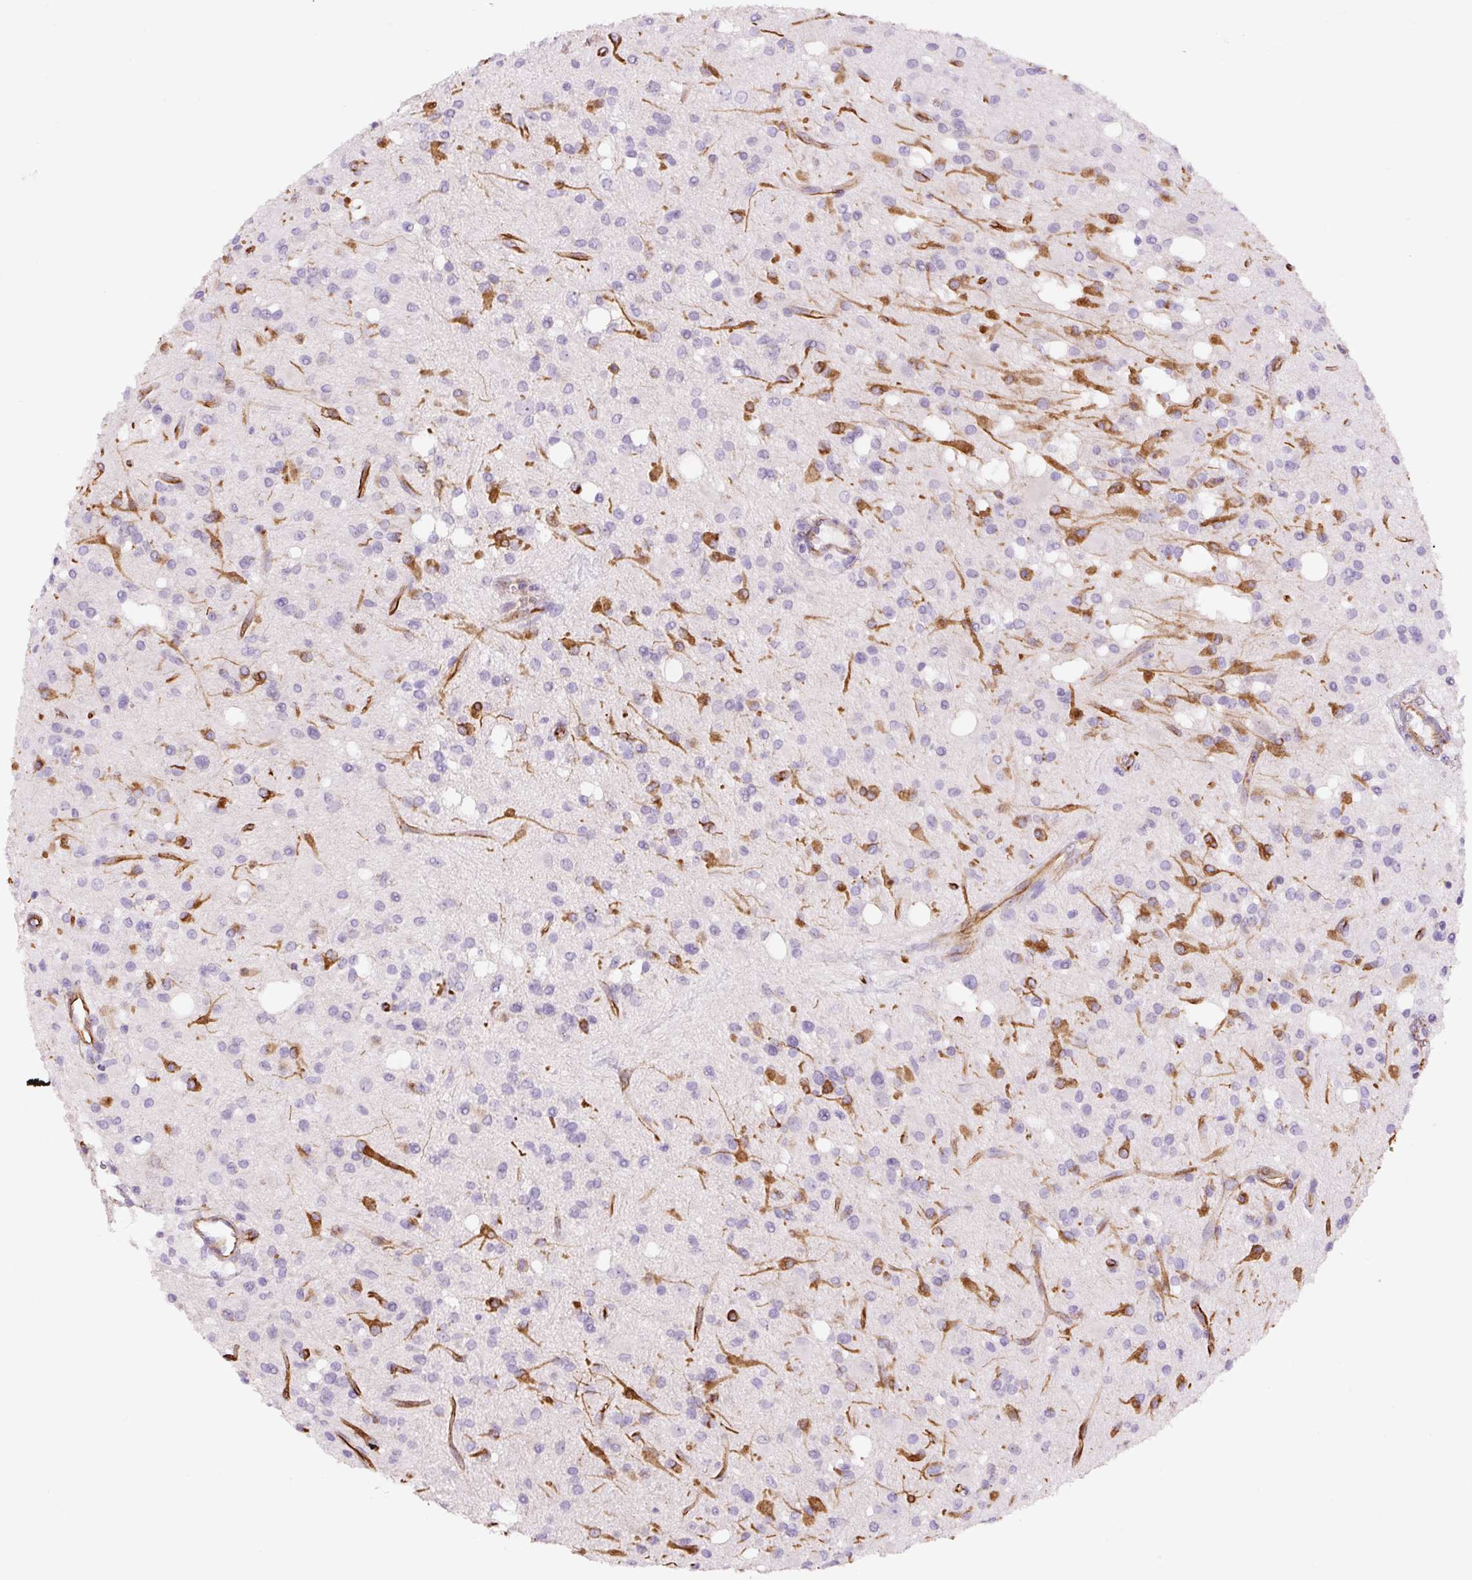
{"staining": {"intensity": "moderate", "quantity": "<25%", "location": "cytoplasmic/membranous"}, "tissue": "glioma", "cell_type": "Tumor cells", "image_type": "cancer", "snomed": [{"axis": "morphology", "description": "Glioma, malignant, Low grade"}, {"axis": "topography", "description": "Brain"}], "caption": "The histopathology image displays immunohistochemical staining of glioma. There is moderate cytoplasmic/membranous expression is present in approximately <25% of tumor cells.", "gene": "NES", "patient": {"sex": "female", "age": 33}}